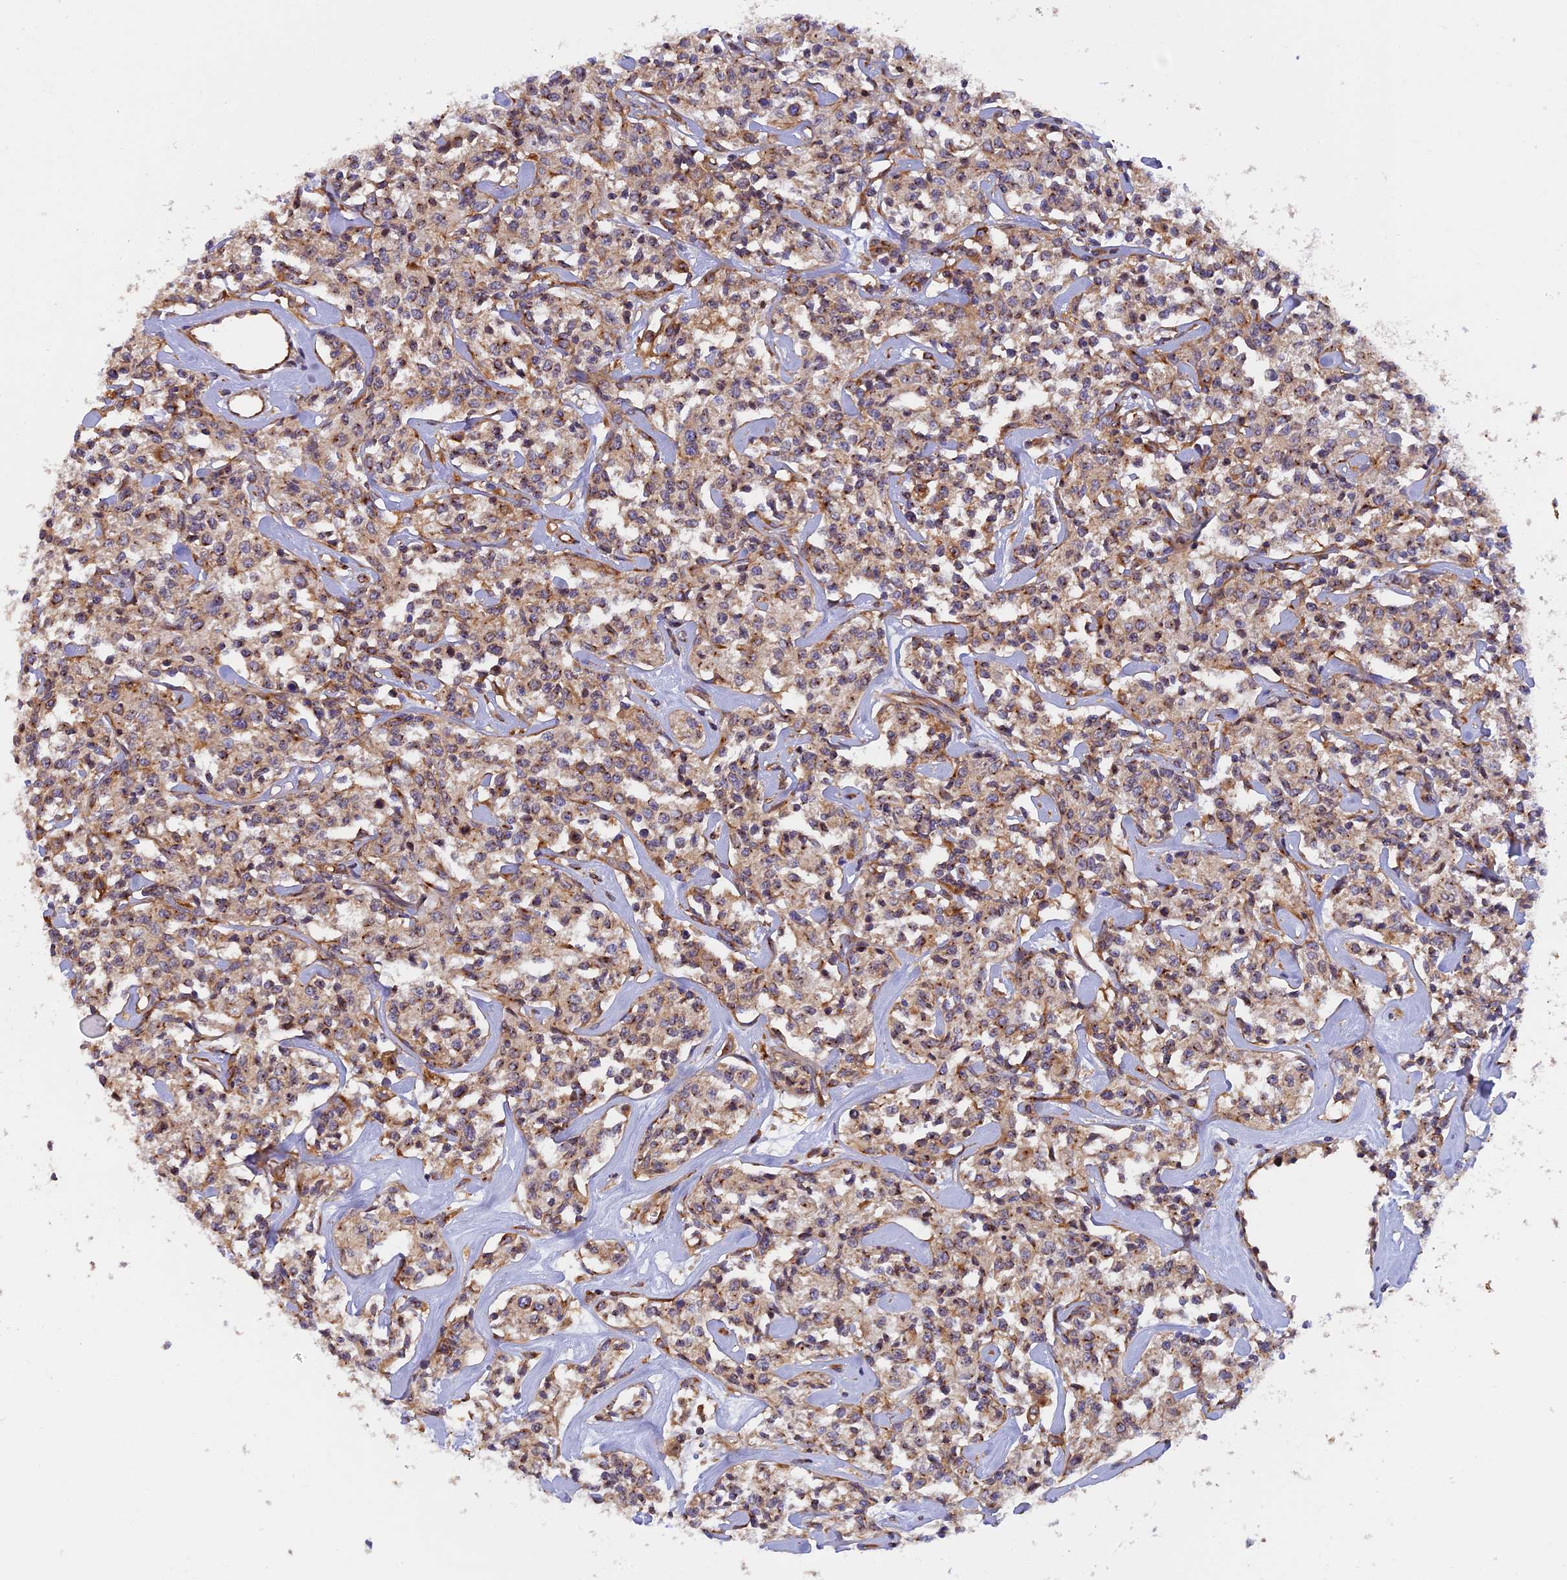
{"staining": {"intensity": "weak", "quantity": "25%-75%", "location": "cytoplasmic/membranous"}, "tissue": "lymphoma", "cell_type": "Tumor cells", "image_type": "cancer", "snomed": [{"axis": "morphology", "description": "Malignant lymphoma, non-Hodgkin's type, Low grade"}, {"axis": "topography", "description": "Small intestine"}], "caption": "A micrograph of human lymphoma stained for a protein exhibits weak cytoplasmic/membranous brown staining in tumor cells.", "gene": "DCTN2", "patient": {"sex": "female", "age": 59}}